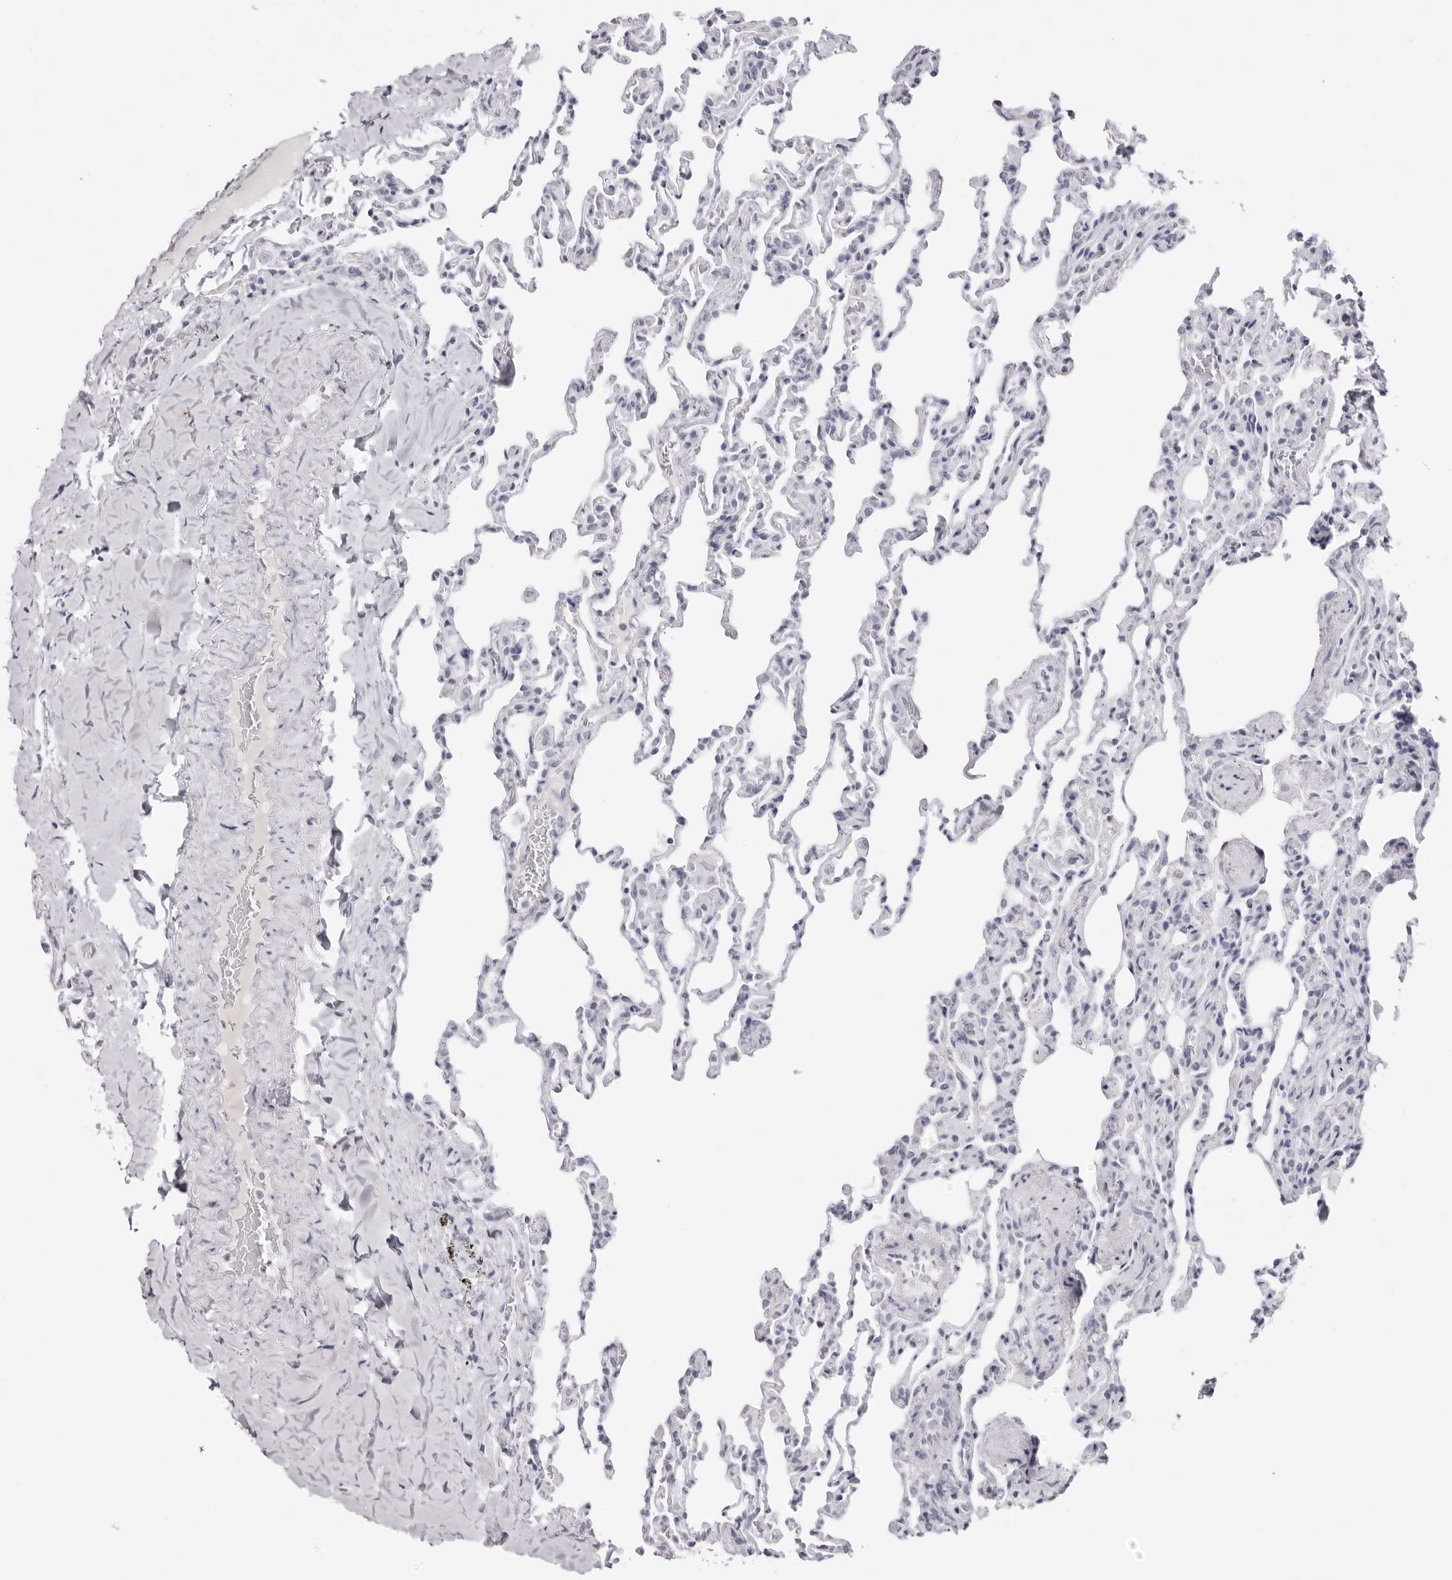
{"staining": {"intensity": "negative", "quantity": "none", "location": "none"}, "tissue": "lung", "cell_type": "Alveolar cells", "image_type": "normal", "snomed": [{"axis": "morphology", "description": "Normal tissue, NOS"}, {"axis": "topography", "description": "Lung"}], "caption": "Micrograph shows no significant protein expression in alveolar cells of benign lung. (DAB immunohistochemistry visualized using brightfield microscopy, high magnification).", "gene": "CST5", "patient": {"sex": "male", "age": 20}}